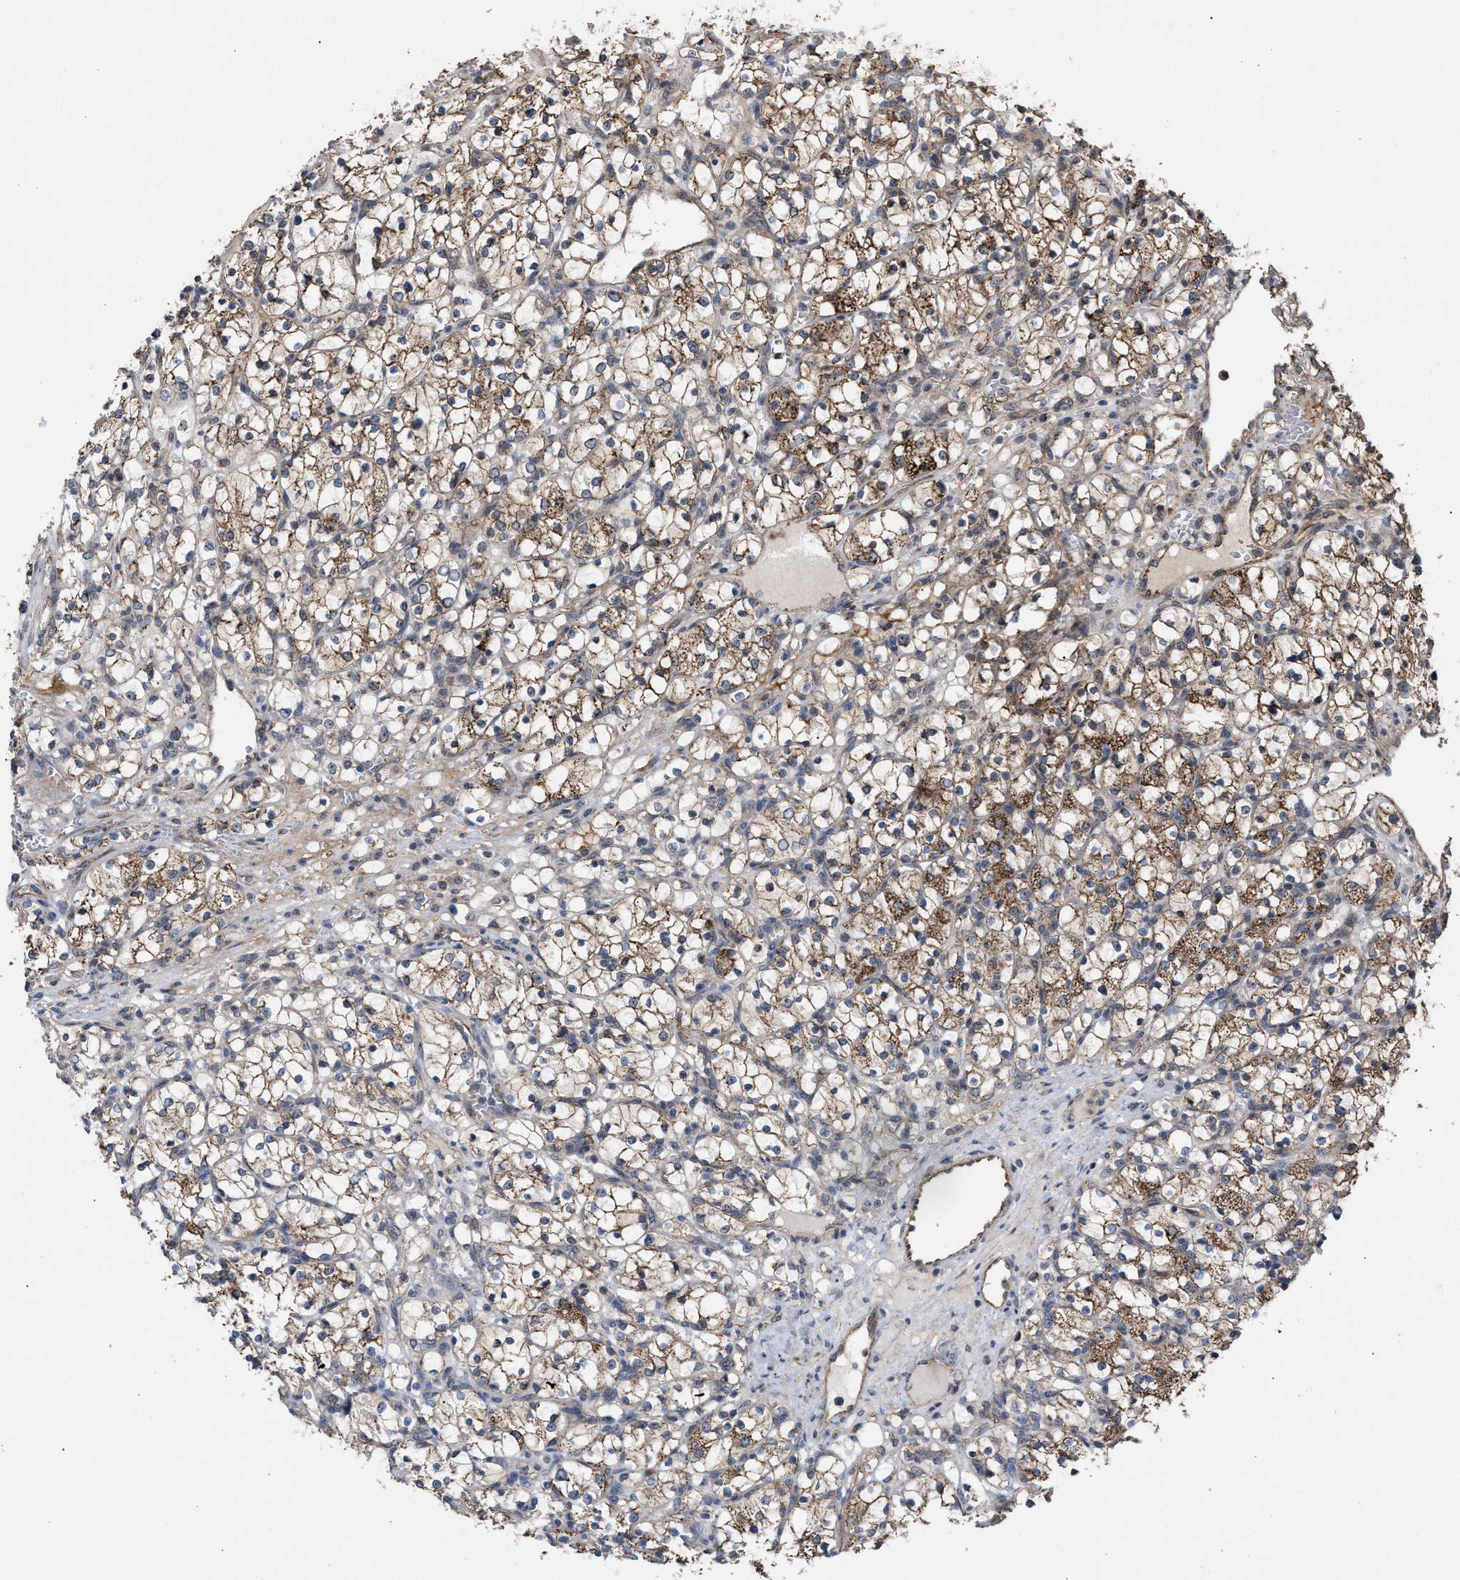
{"staining": {"intensity": "strong", "quantity": "25%-75%", "location": "cytoplasmic/membranous"}, "tissue": "renal cancer", "cell_type": "Tumor cells", "image_type": "cancer", "snomed": [{"axis": "morphology", "description": "Adenocarcinoma, NOS"}, {"axis": "topography", "description": "Kidney"}], "caption": "Tumor cells show strong cytoplasmic/membranous expression in about 25%-75% of cells in adenocarcinoma (renal).", "gene": "EXOSC2", "patient": {"sex": "female", "age": 69}}